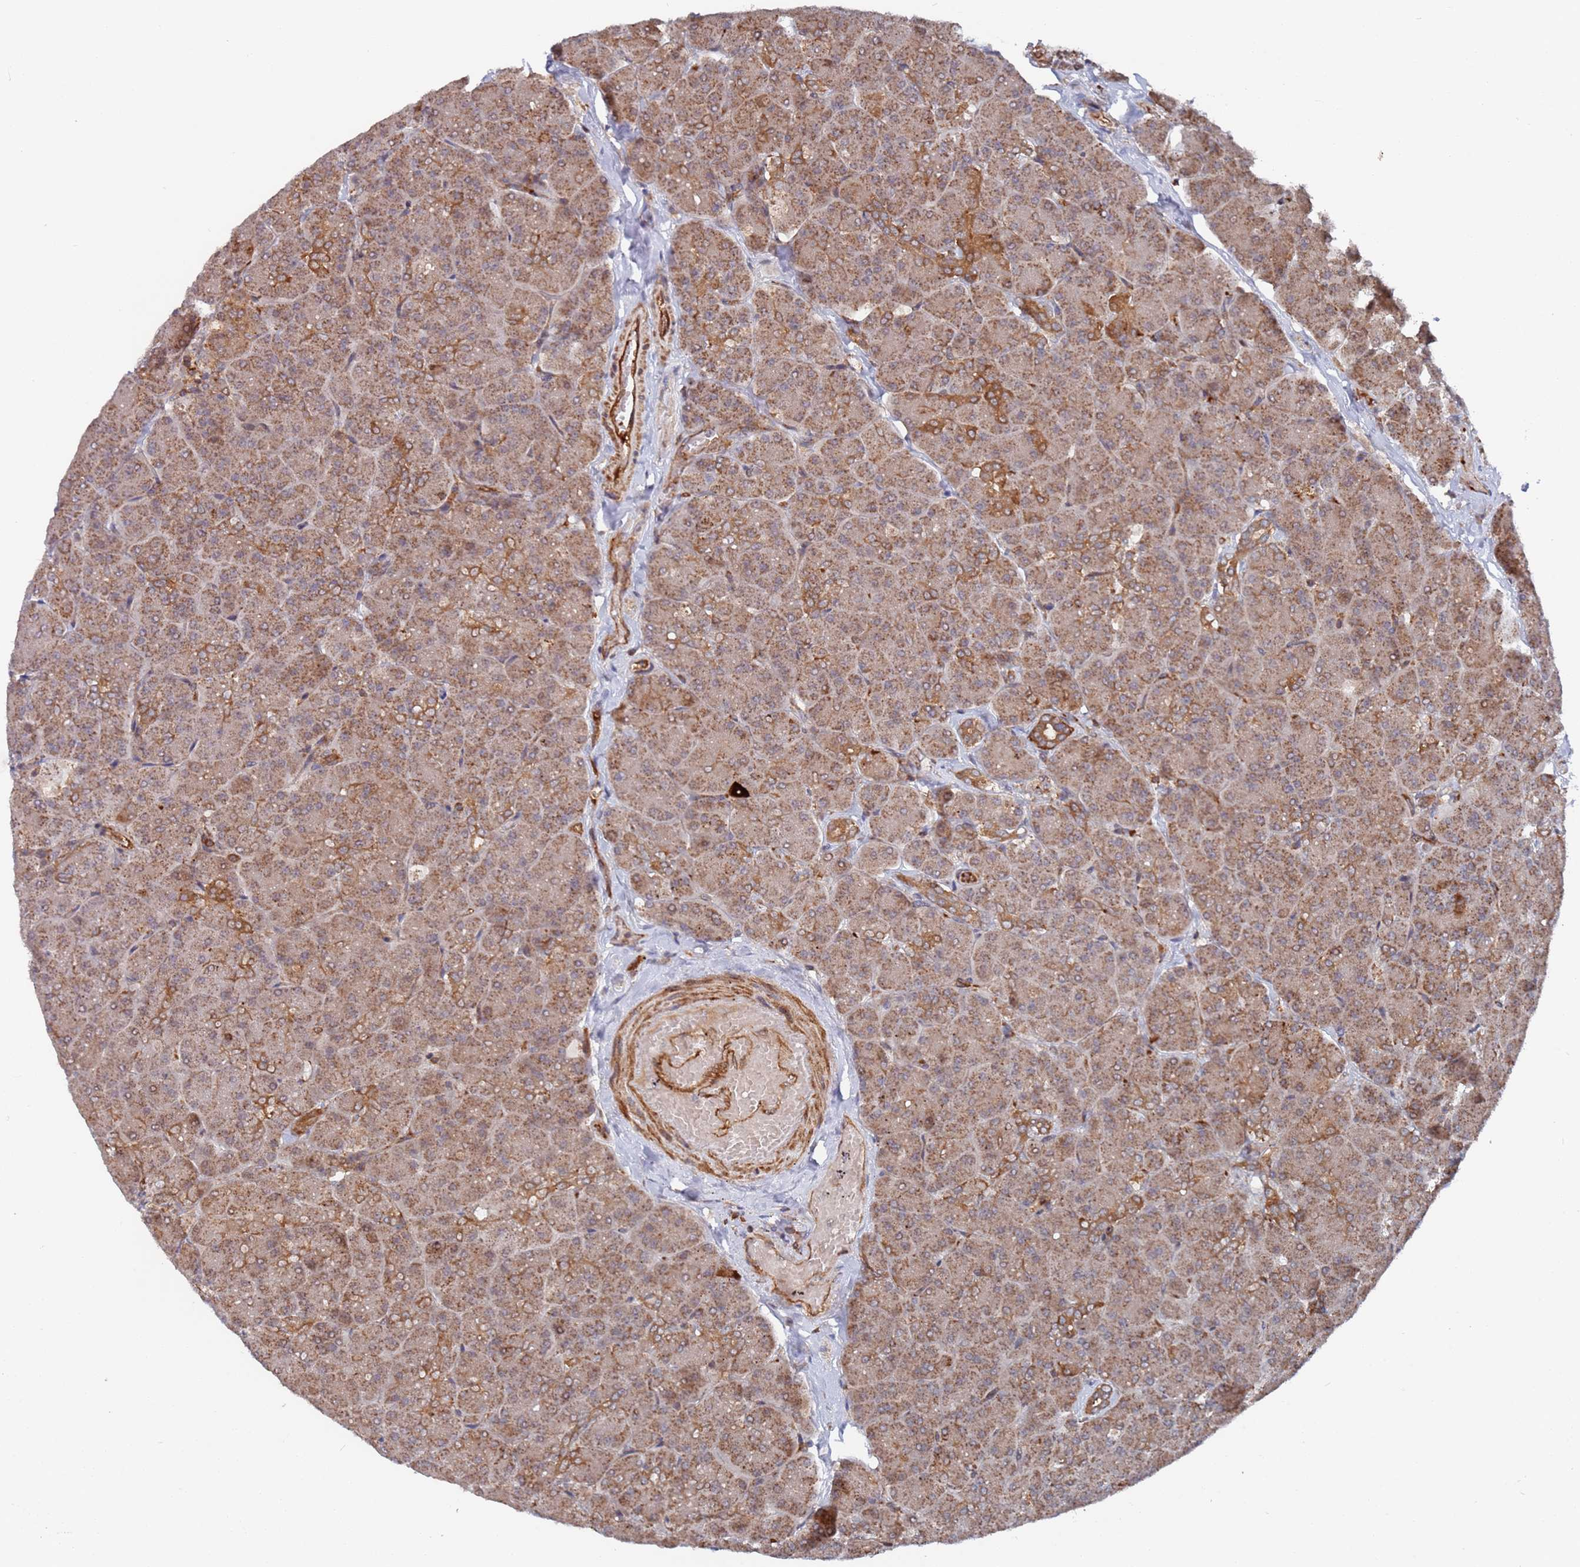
{"staining": {"intensity": "moderate", "quantity": ">75%", "location": "cytoplasmic/membranous"}, "tissue": "pancreas", "cell_type": "Exocrine glandular cells", "image_type": "normal", "snomed": [{"axis": "morphology", "description": "Normal tissue, NOS"}, {"axis": "topography", "description": "Pancreas"}, {"axis": "topography", "description": "Peripheral nerve tissue"}], "caption": "Exocrine glandular cells display moderate cytoplasmic/membranous staining in about >75% of cells in normal pancreas.", "gene": "DDX60", "patient": {"sex": "male", "age": 54}}